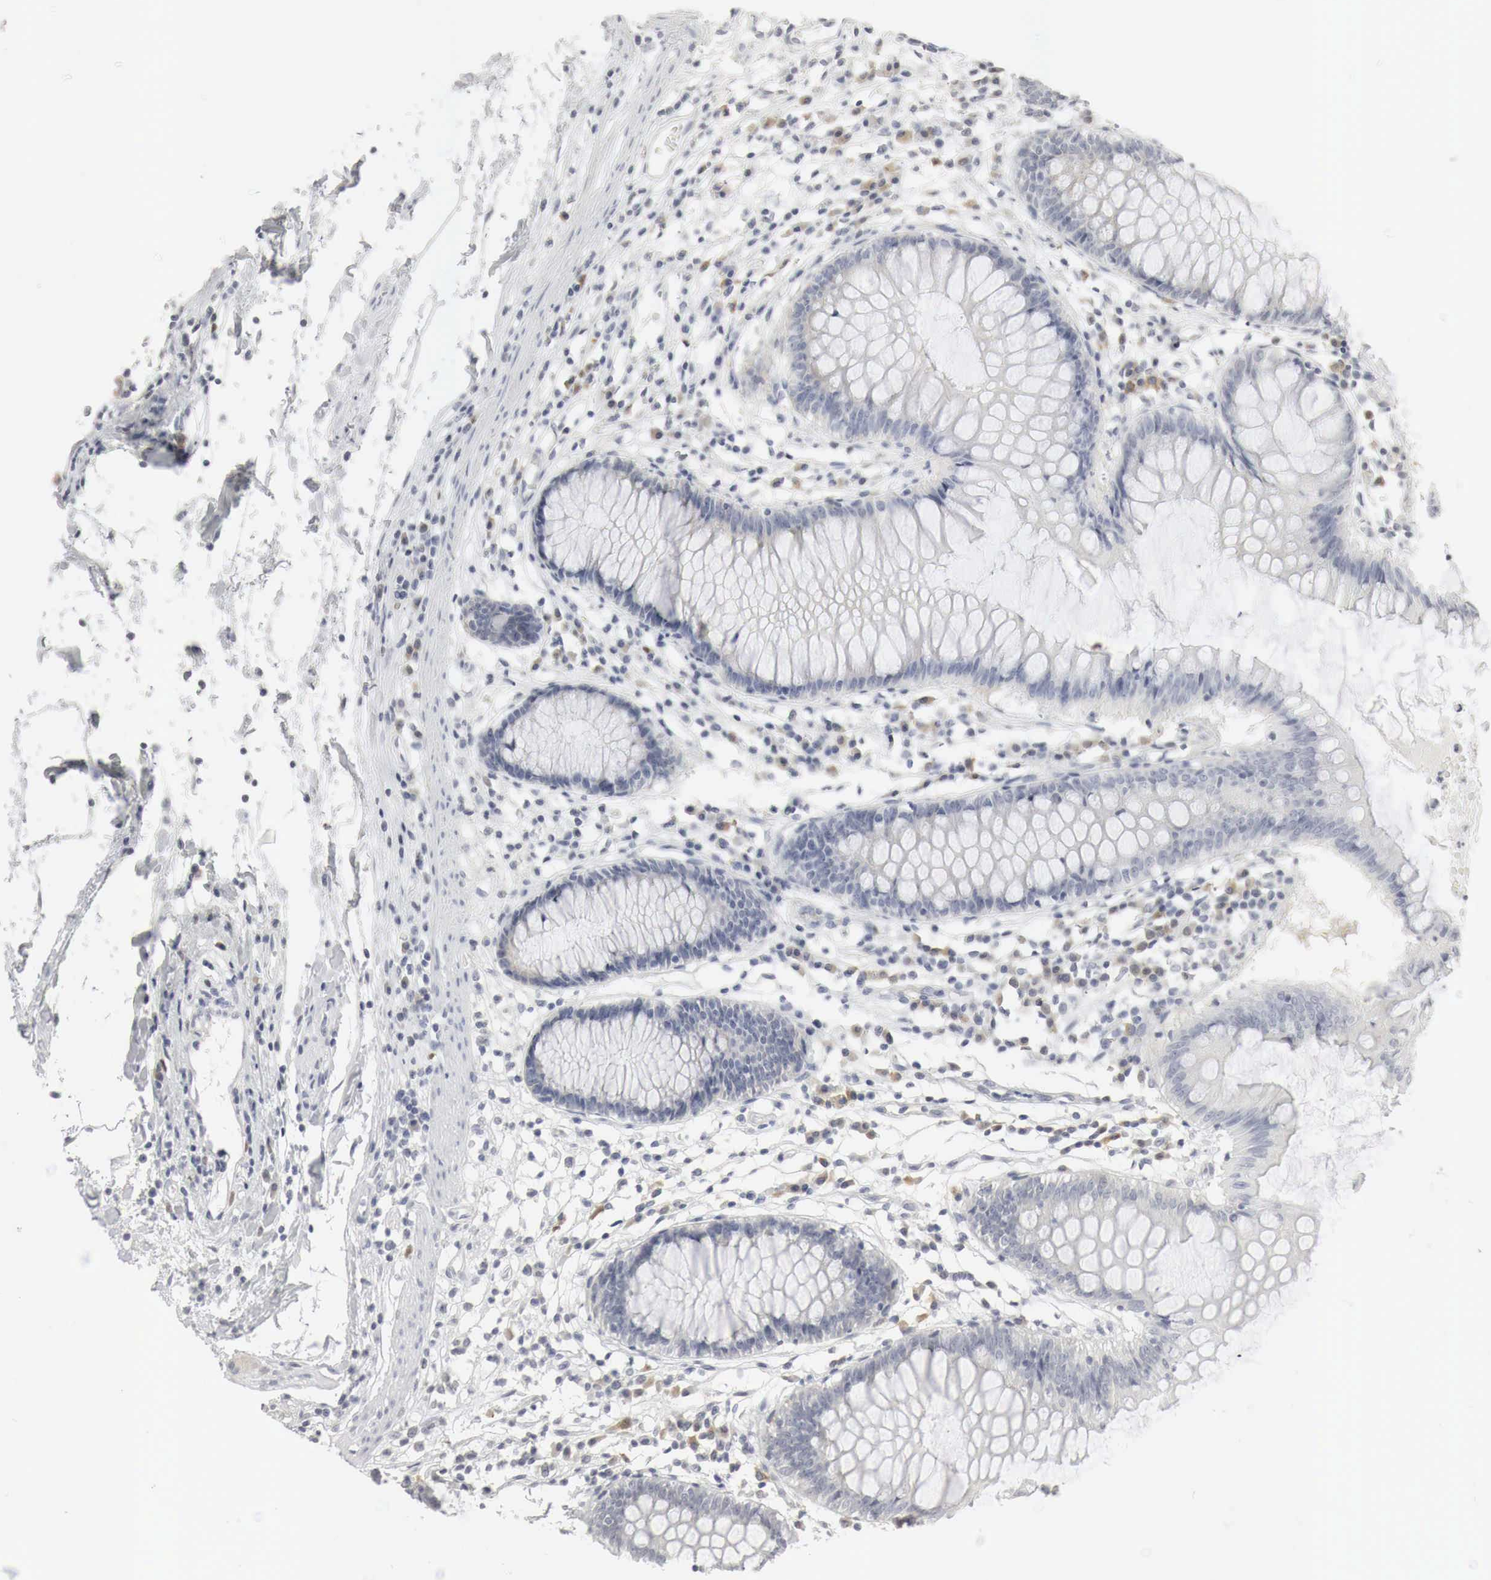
{"staining": {"intensity": "negative", "quantity": "none", "location": "none"}, "tissue": "colon", "cell_type": "Endothelial cells", "image_type": "normal", "snomed": [{"axis": "morphology", "description": "Normal tissue, NOS"}, {"axis": "topography", "description": "Colon"}], "caption": "Immunohistochemical staining of normal human colon demonstrates no significant expression in endothelial cells. (Brightfield microscopy of DAB immunohistochemistry (IHC) at high magnification).", "gene": "TP63", "patient": {"sex": "female", "age": 55}}